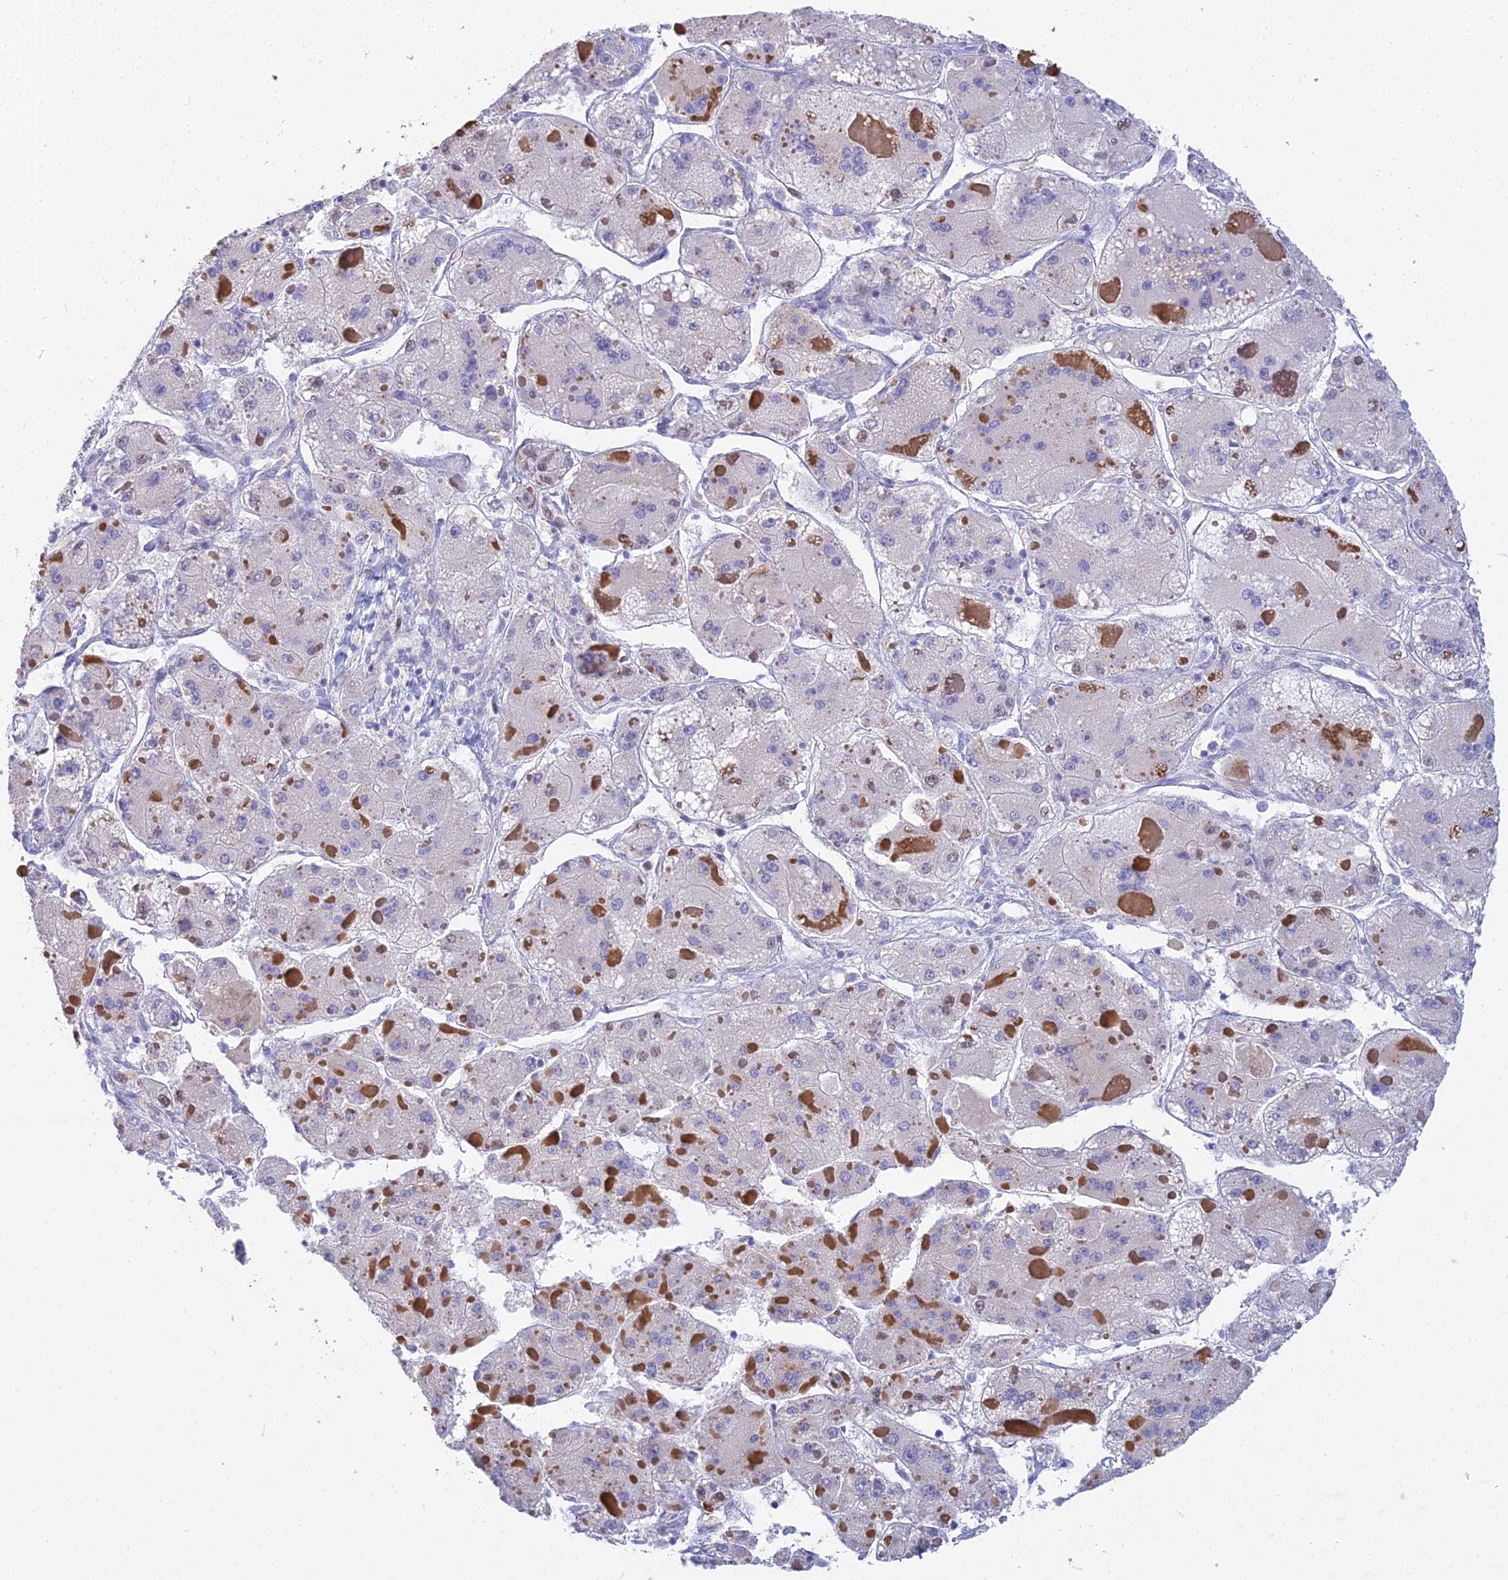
{"staining": {"intensity": "negative", "quantity": "none", "location": "none"}, "tissue": "liver cancer", "cell_type": "Tumor cells", "image_type": "cancer", "snomed": [{"axis": "morphology", "description": "Carcinoma, Hepatocellular, NOS"}, {"axis": "topography", "description": "Liver"}], "caption": "This is a image of immunohistochemistry (IHC) staining of liver cancer, which shows no positivity in tumor cells.", "gene": "MCM2", "patient": {"sex": "female", "age": 73}}